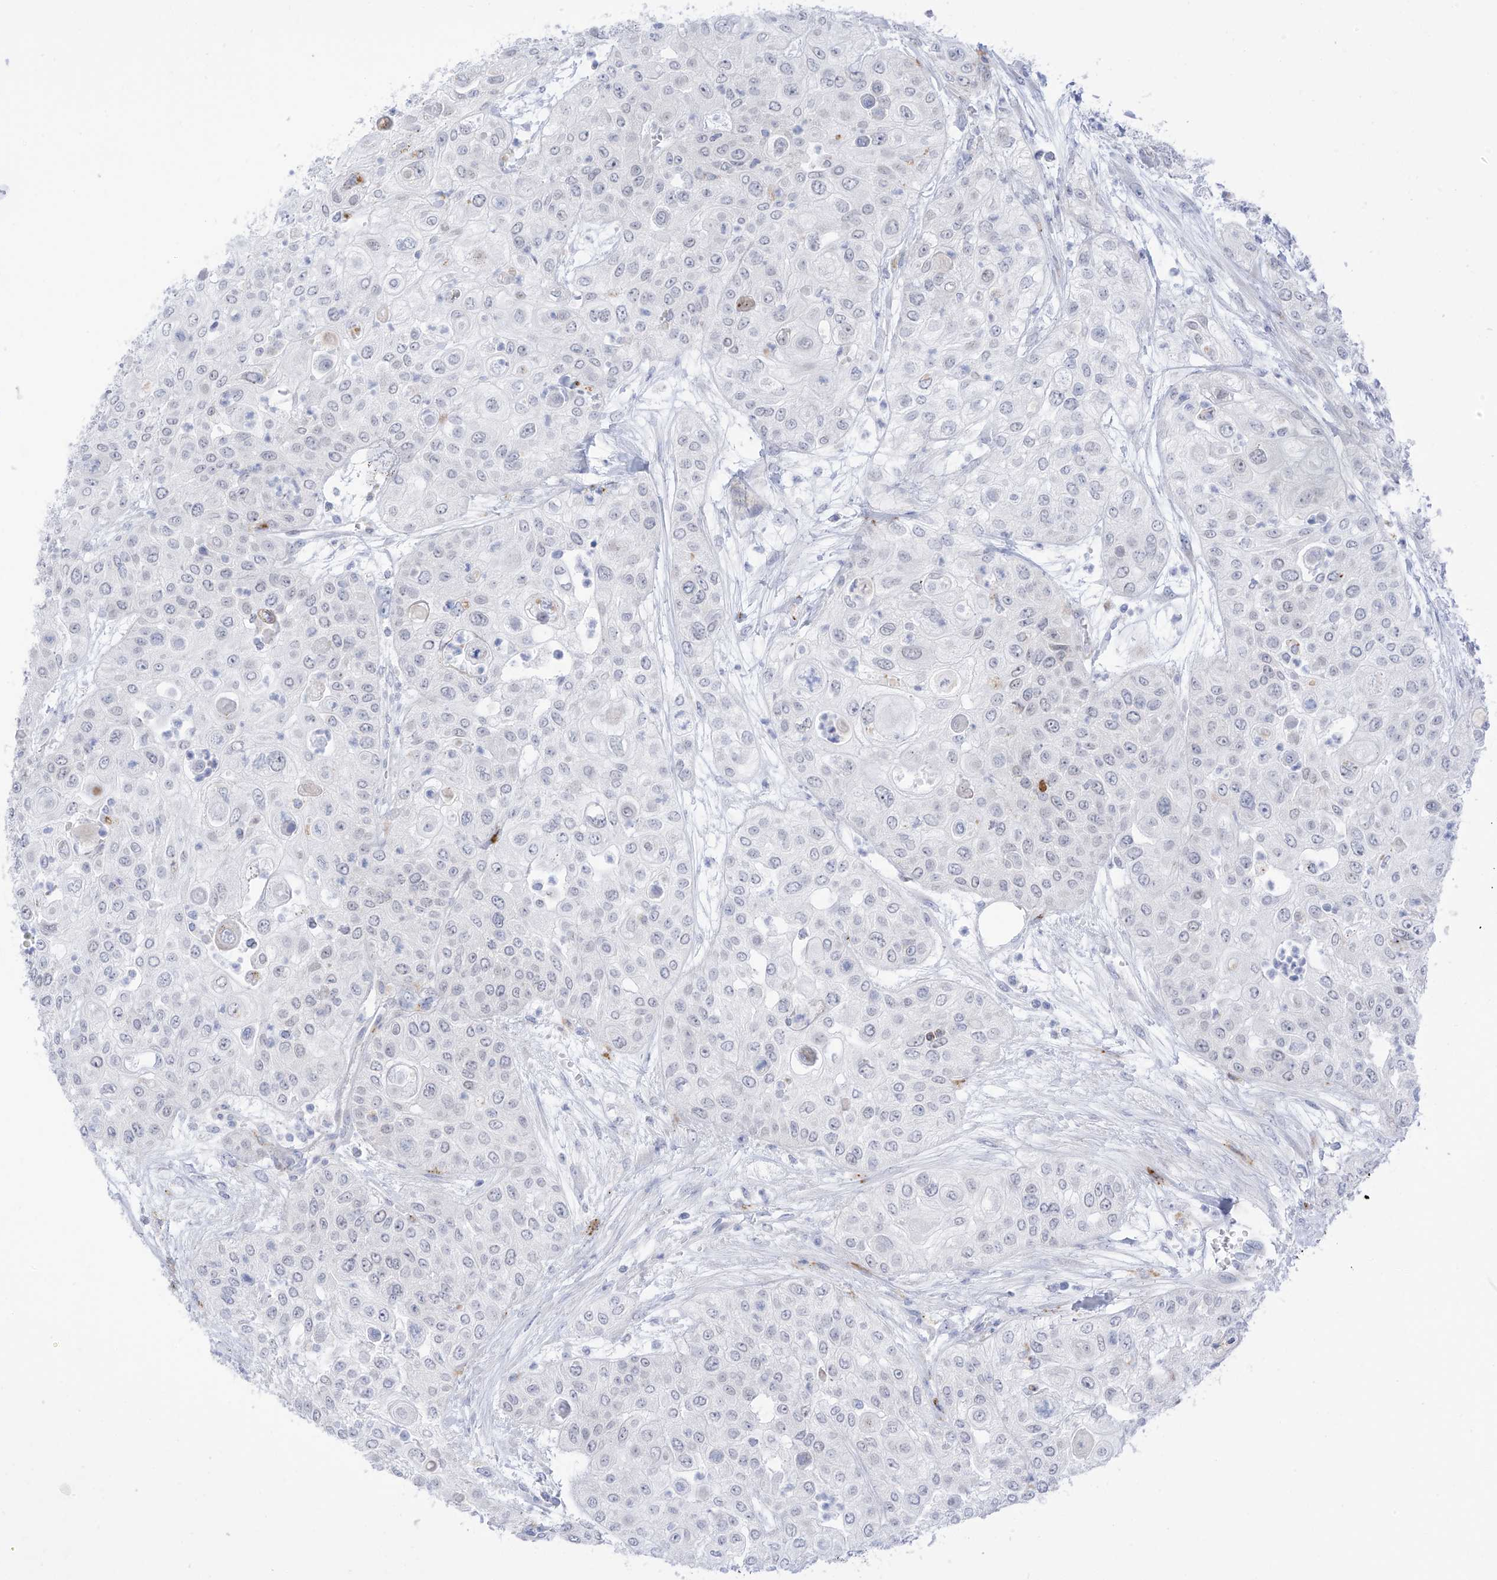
{"staining": {"intensity": "negative", "quantity": "none", "location": "none"}, "tissue": "urothelial cancer", "cell_type": "Tumor cells", "image_type": "cancer", "snomed": [{"axis": "morphology", "description": "Urothelial carcinoma, High grade"}, {"axis": "topography", "description": "Urinary bladder"}], "caption": "DAB immunohistochemical staining of human urothelial cancer displays no significant staining in tumor cells.", "gene": "PSPH", "patient": {"sex": "female", "age": 79}}